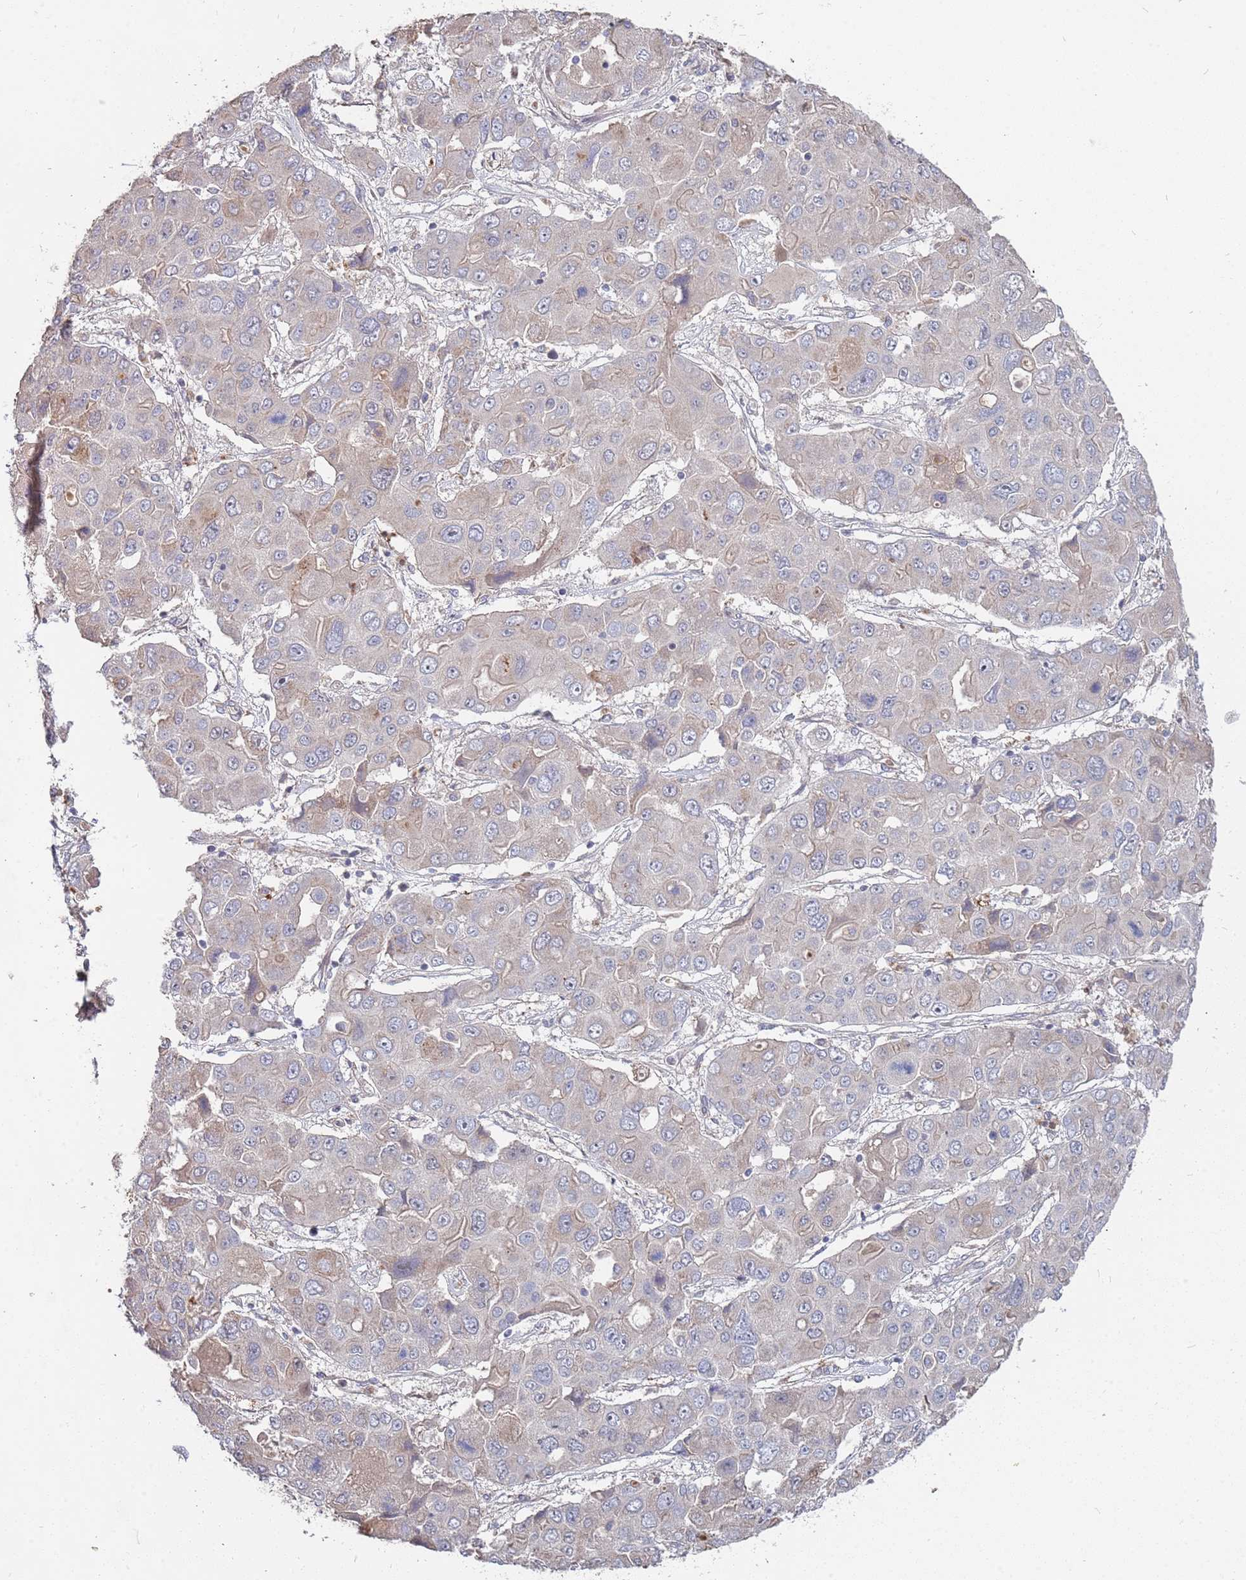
{"staining": {"intensity": "negative", "quantity": "none", "location": "none"}, "tissue": "liver cancer", "cell_type": "Tumor cells", "image_type": "cancer", "snomed": [{"axis": "morphology", "description": "Cholangiocarcinoma"}, {"axis": "topography", "description": "Liver"}], "caption": "Protein analysis of liver cancer (cholangiocarcinoma) demonstrates no significant positivity in tumor cells.", "gene": "TCEANC2", "patient": {"sex": "male", "age": 67}}